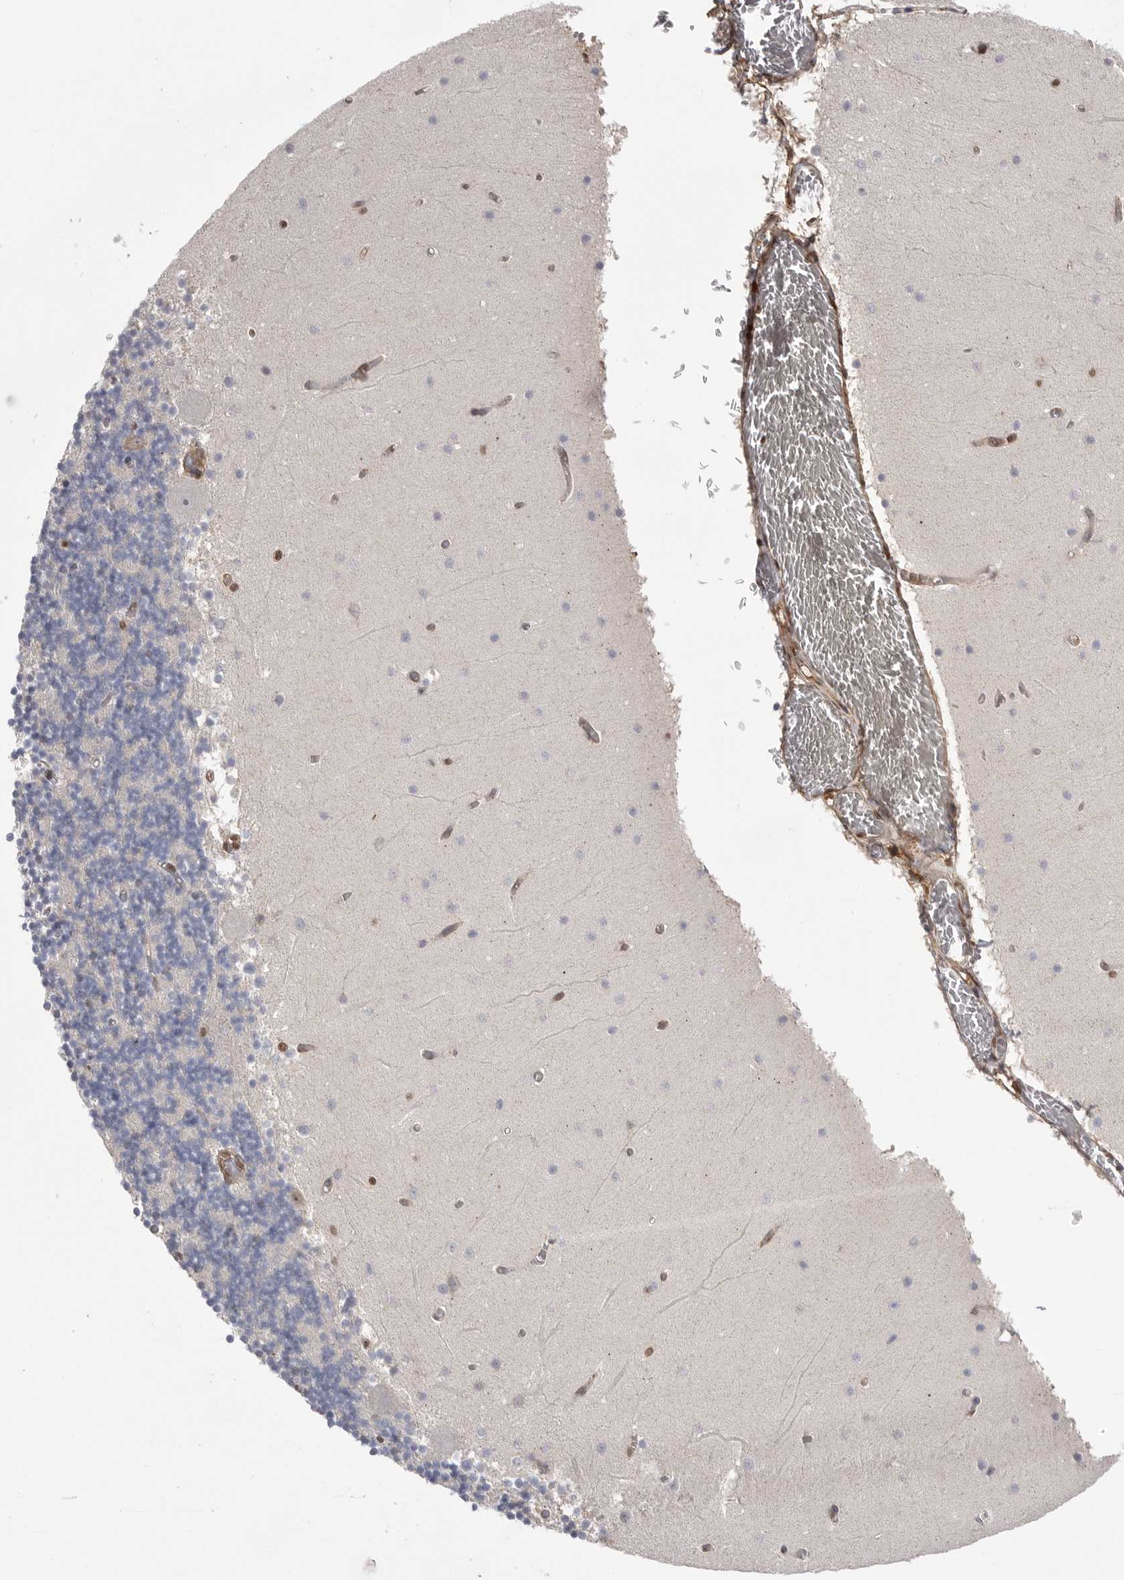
{"staining": {"intensity": "negative", "quantity": "none", "location": "none"}, "tissue": "cerebellum", "cell_type": "Cells in granular layer", "image_type": "normal", "snomed": [{"axis": "morphology", "description": "Normal tissue, NOS"}, {"axis": "topography", "description": "Cerebellum"}], "caption": "Immunohistochemistry photomicrograph of benign cerebellum stained for a protein (brown), which displays no expression in cells in granular layer. (DAB immunohistochemistry (IHC), high magnification).", "gene": "NECTIN1", "patient": {"sex": "female", "age": 28}}